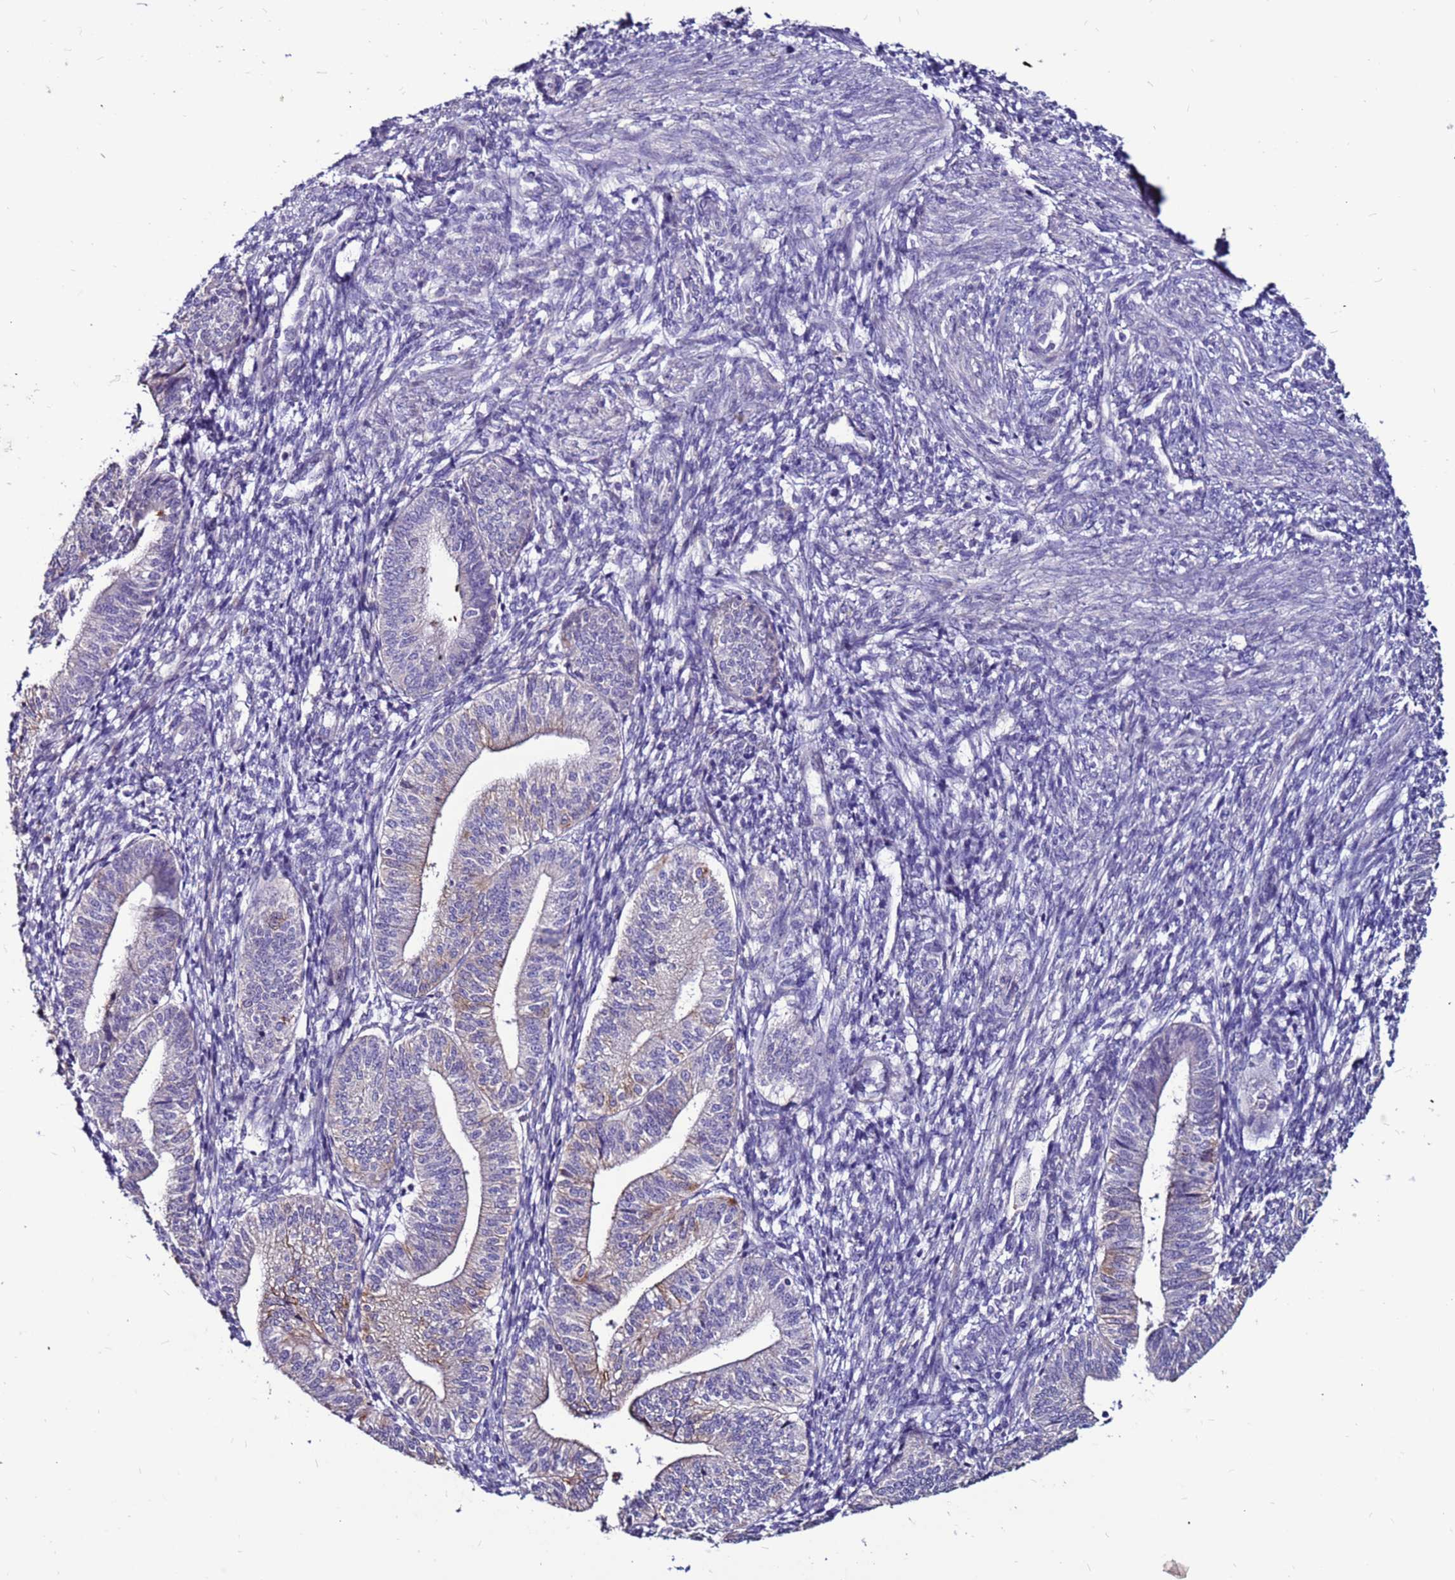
{"staining": {"intensity": "negative", "quantity": "none", "location": "none"}, "tissue": "endometrium", "cell_type": "Cells in endometrial stroma", "image_type": "normal", "snomed": [{"axis": "morphology", "description": "Normal tissue, NOS"}, {"axis": "topography", "description": "Endometrium"}], "caption": "Protein analysis of benign endometrium reveals no significant positivity in cells in endometrial stroma. (Stains: DAB immunohistochemistry (IHC) with hematoxylin counter stain, Microscopy: brightfield microscopy at high magnification).", "gene": "SLC44A3", "patient": {"sex": "female", "age": 34}}